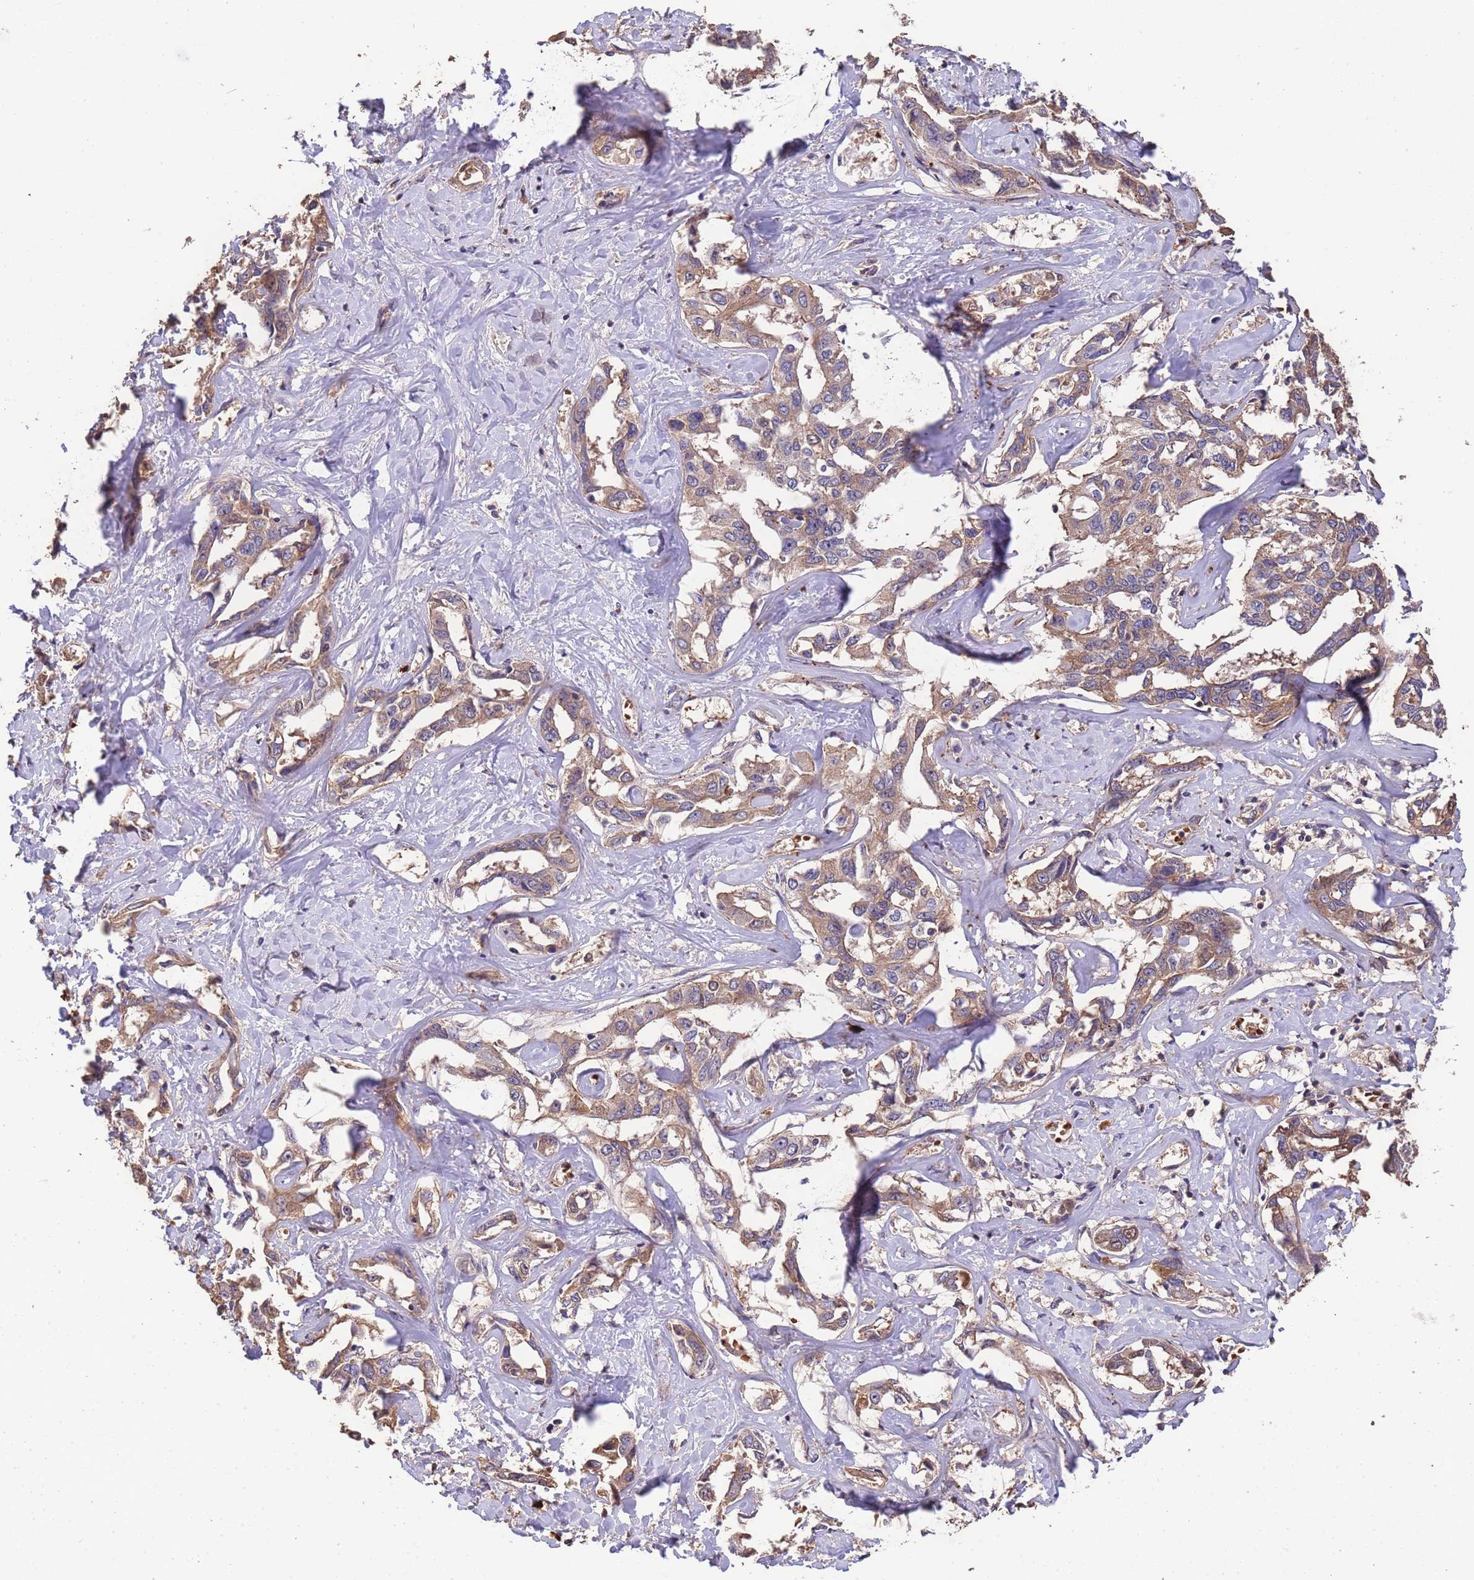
{"staining": {"intensity": "moderate", "quantity": ">75%", "location": "cytoplasmic/membranous"}, "tissue": "liver cancer", "cell_type": "Tumor cells", "image_type": "cancer", "snomed": [{"axis": "morphology", "description": "Cholangiocarcinoma"}, {"axis": "topography", "description": "Liver"}], "caption": "Immunohistochemical staining of cholangiocarcinoma (liver) displays moderate cytoplasmic/membranous protein staining in approximately >75% of tumor cells.", "gene": "CCDC184", "patient": {"sex": "male", "age": 59}}